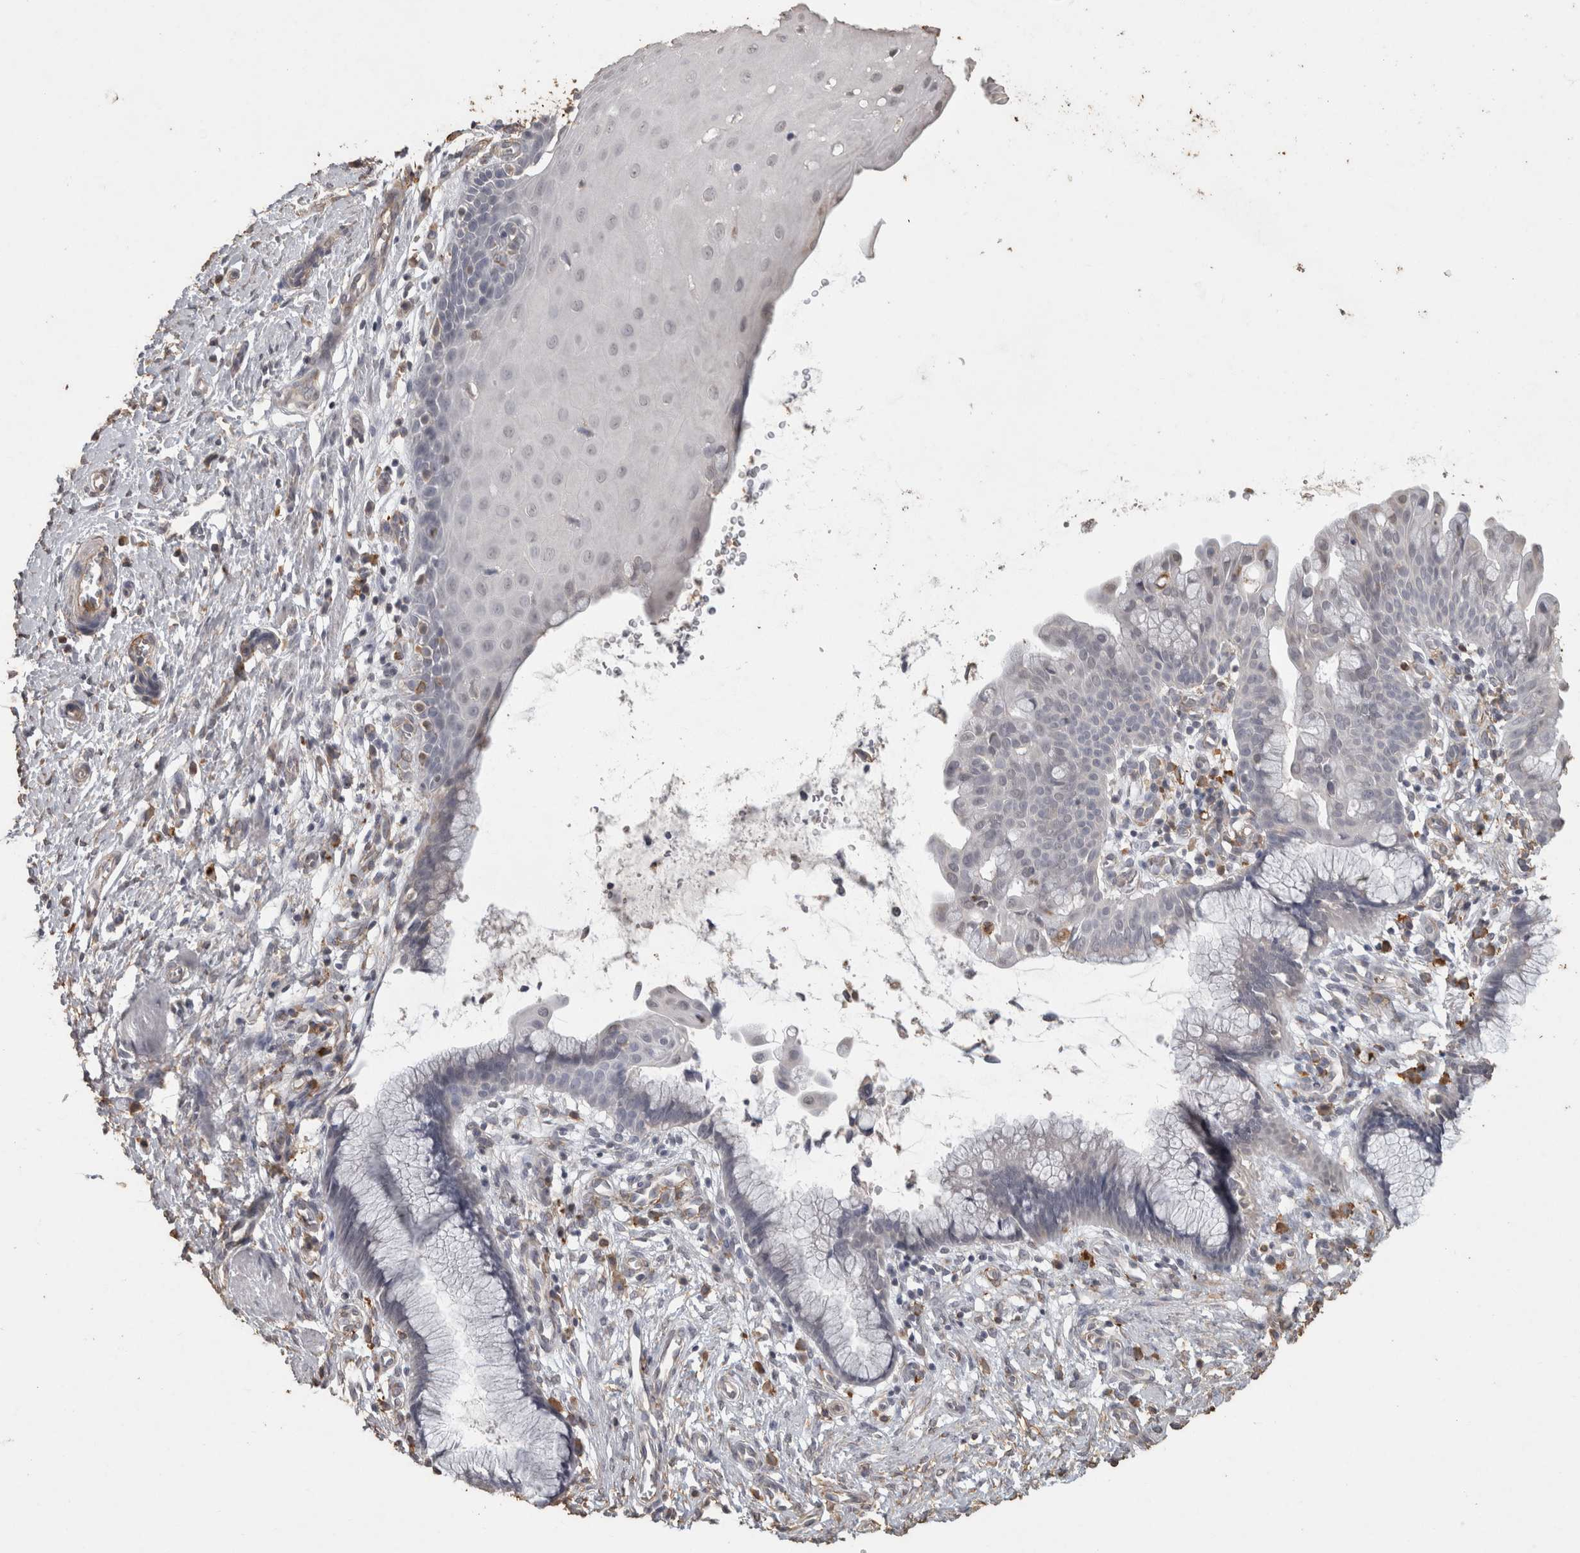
{"staining": {"intensity": "negative", "quantity": "none", "location": "none"}, "tissue": "cervix", "cell_type": "Glandular cells", "image_type": "normal", "snomed": [{"axis": "morphology", "description": "Normal tissue, NOS"}, {"axis": "topography", "description": "Cervix"}], "caption": "Protein analysis of normal cervix exhibits no significant expression in glandular cells. Nuclei are stained in blue.", "gene": "REPS2", "patient": {"sex": "female", "age": 75}}